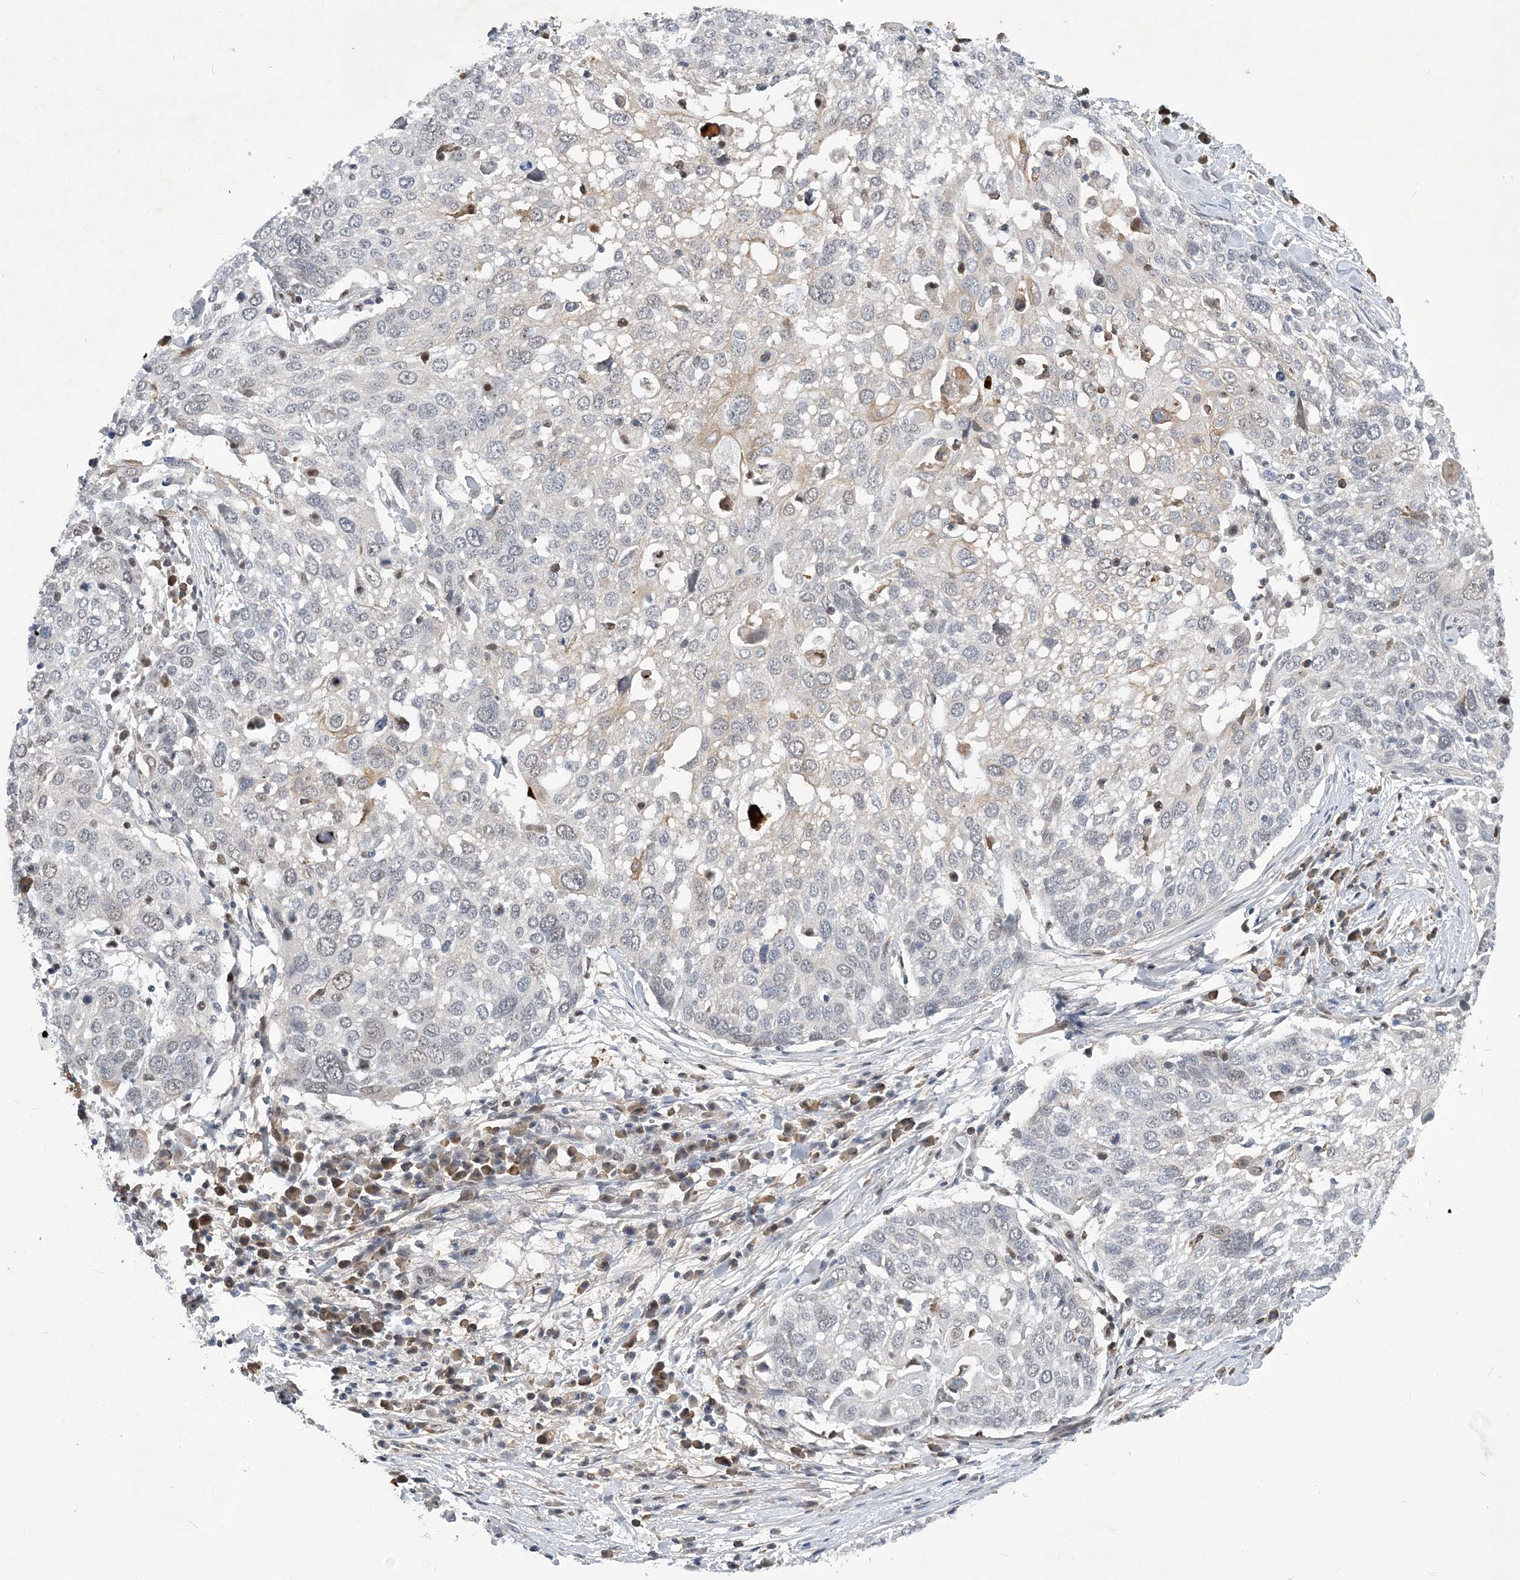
{"staining": {"intensity": "negative", "quantity": "none", "location": "none"}, "tissue": "lung cancer", "cell_type": "Tumor cells", "image_type": "cancer", "snomed": [{"axis": "morphology", "description": "Squamous cell carcinoma, NOS"}, {"axis": "topography", "description": "Lung"}], "caption": "Lung squamous cell carcinoma was stained to show a protein in brown. There is no significant staining in tumor cells.", "gene": "FAM217A", "patient": {"sex": "male", "age": 65}}